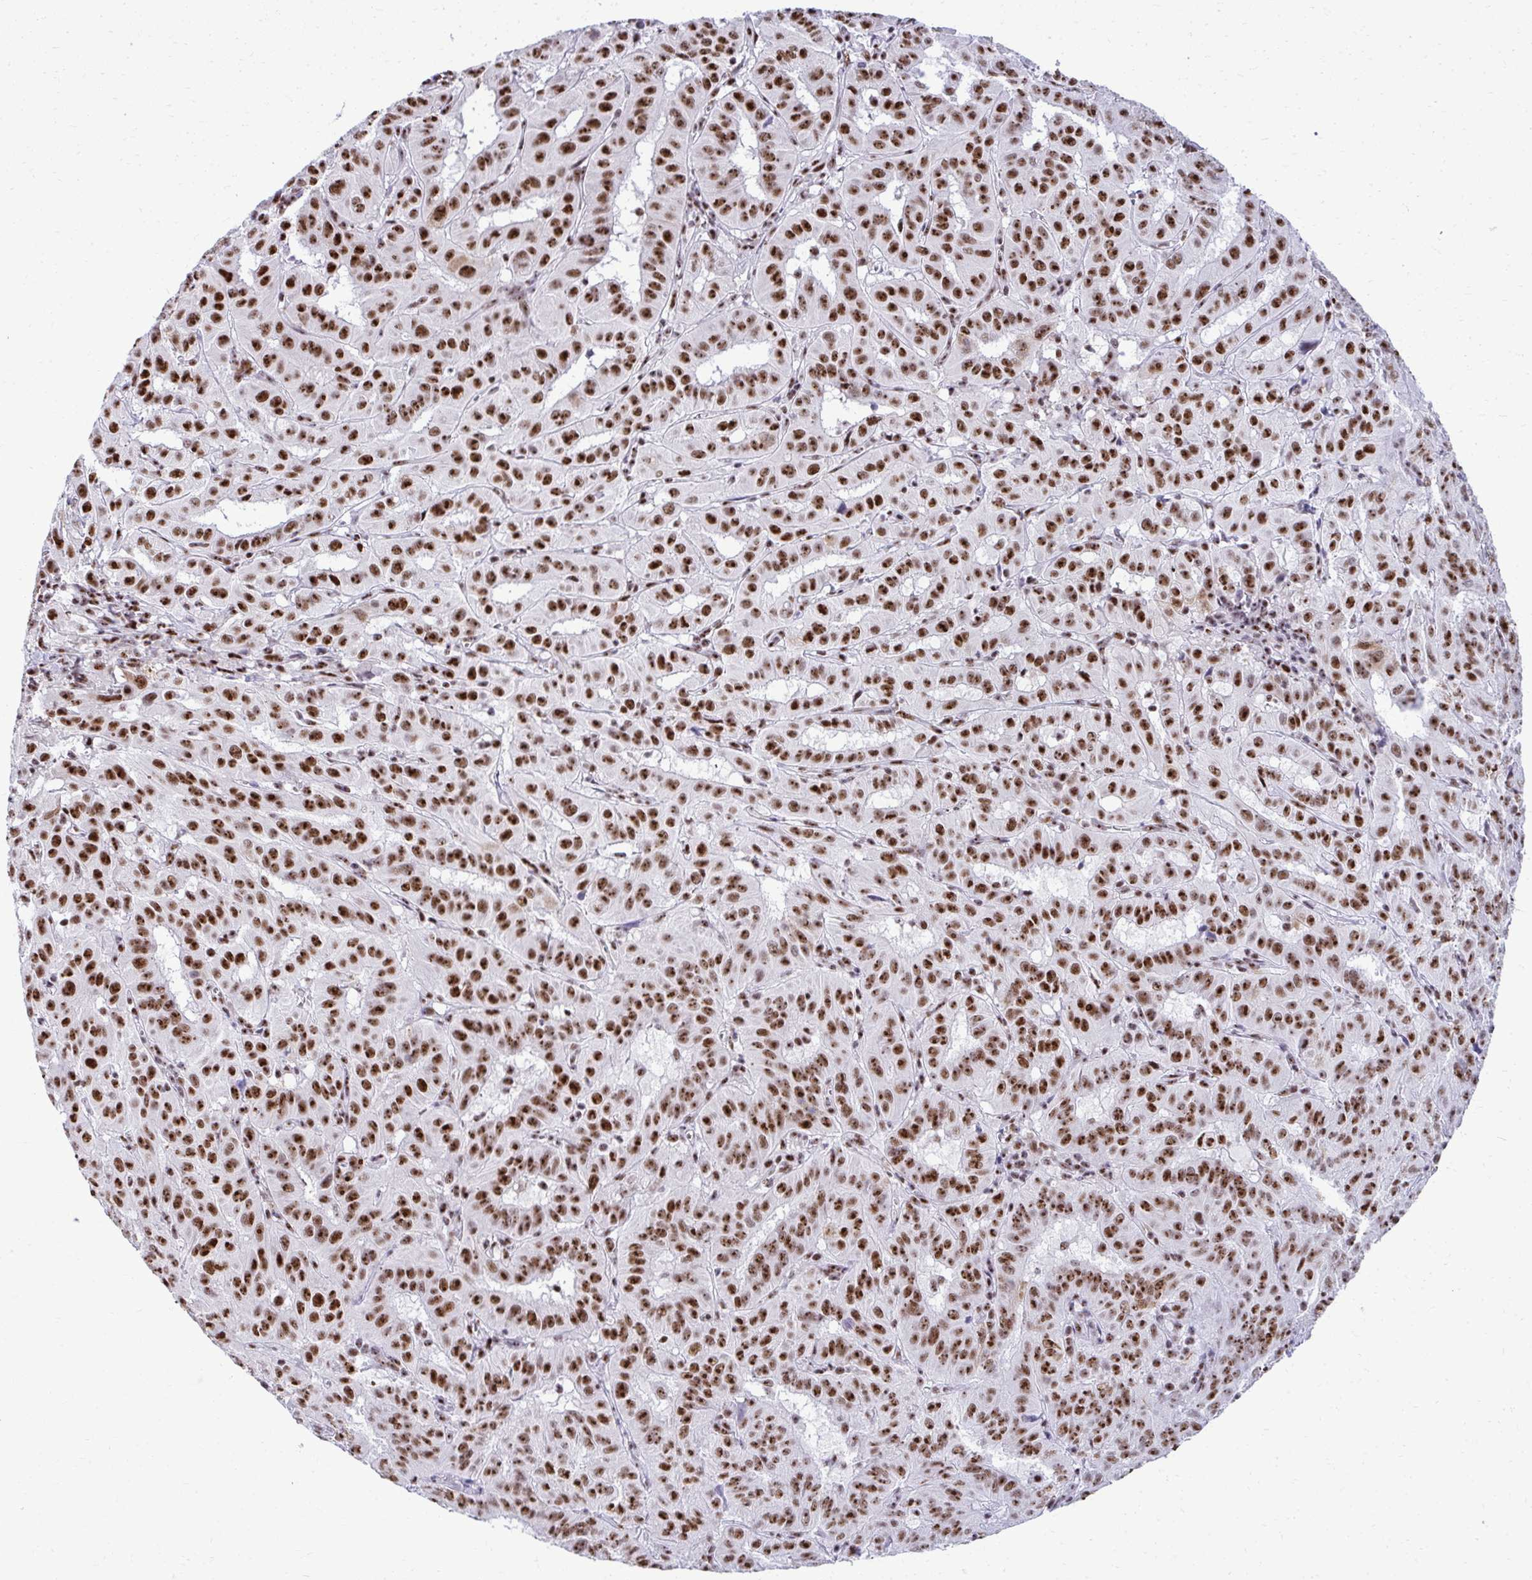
{"staining": {"intensity": "strong", "quantity": ">75%", "location": "nuclear"}, "tissue": "pancreatic cancer", "cell_type": "Tumor cells", "image_type": "cancer", "snomed": [{"axis": "morphology", "description": "Adenocarcinoma, NOS"}, {"axis": "topography", "description": "Pancreas"}], "caption": "A histopathology image of pancreatic cancer stained for a protein reveals strong nuclear brown staining in tumor cells.", "gene": "PELP1", "patient": {"sex": "male", "age": 63}}